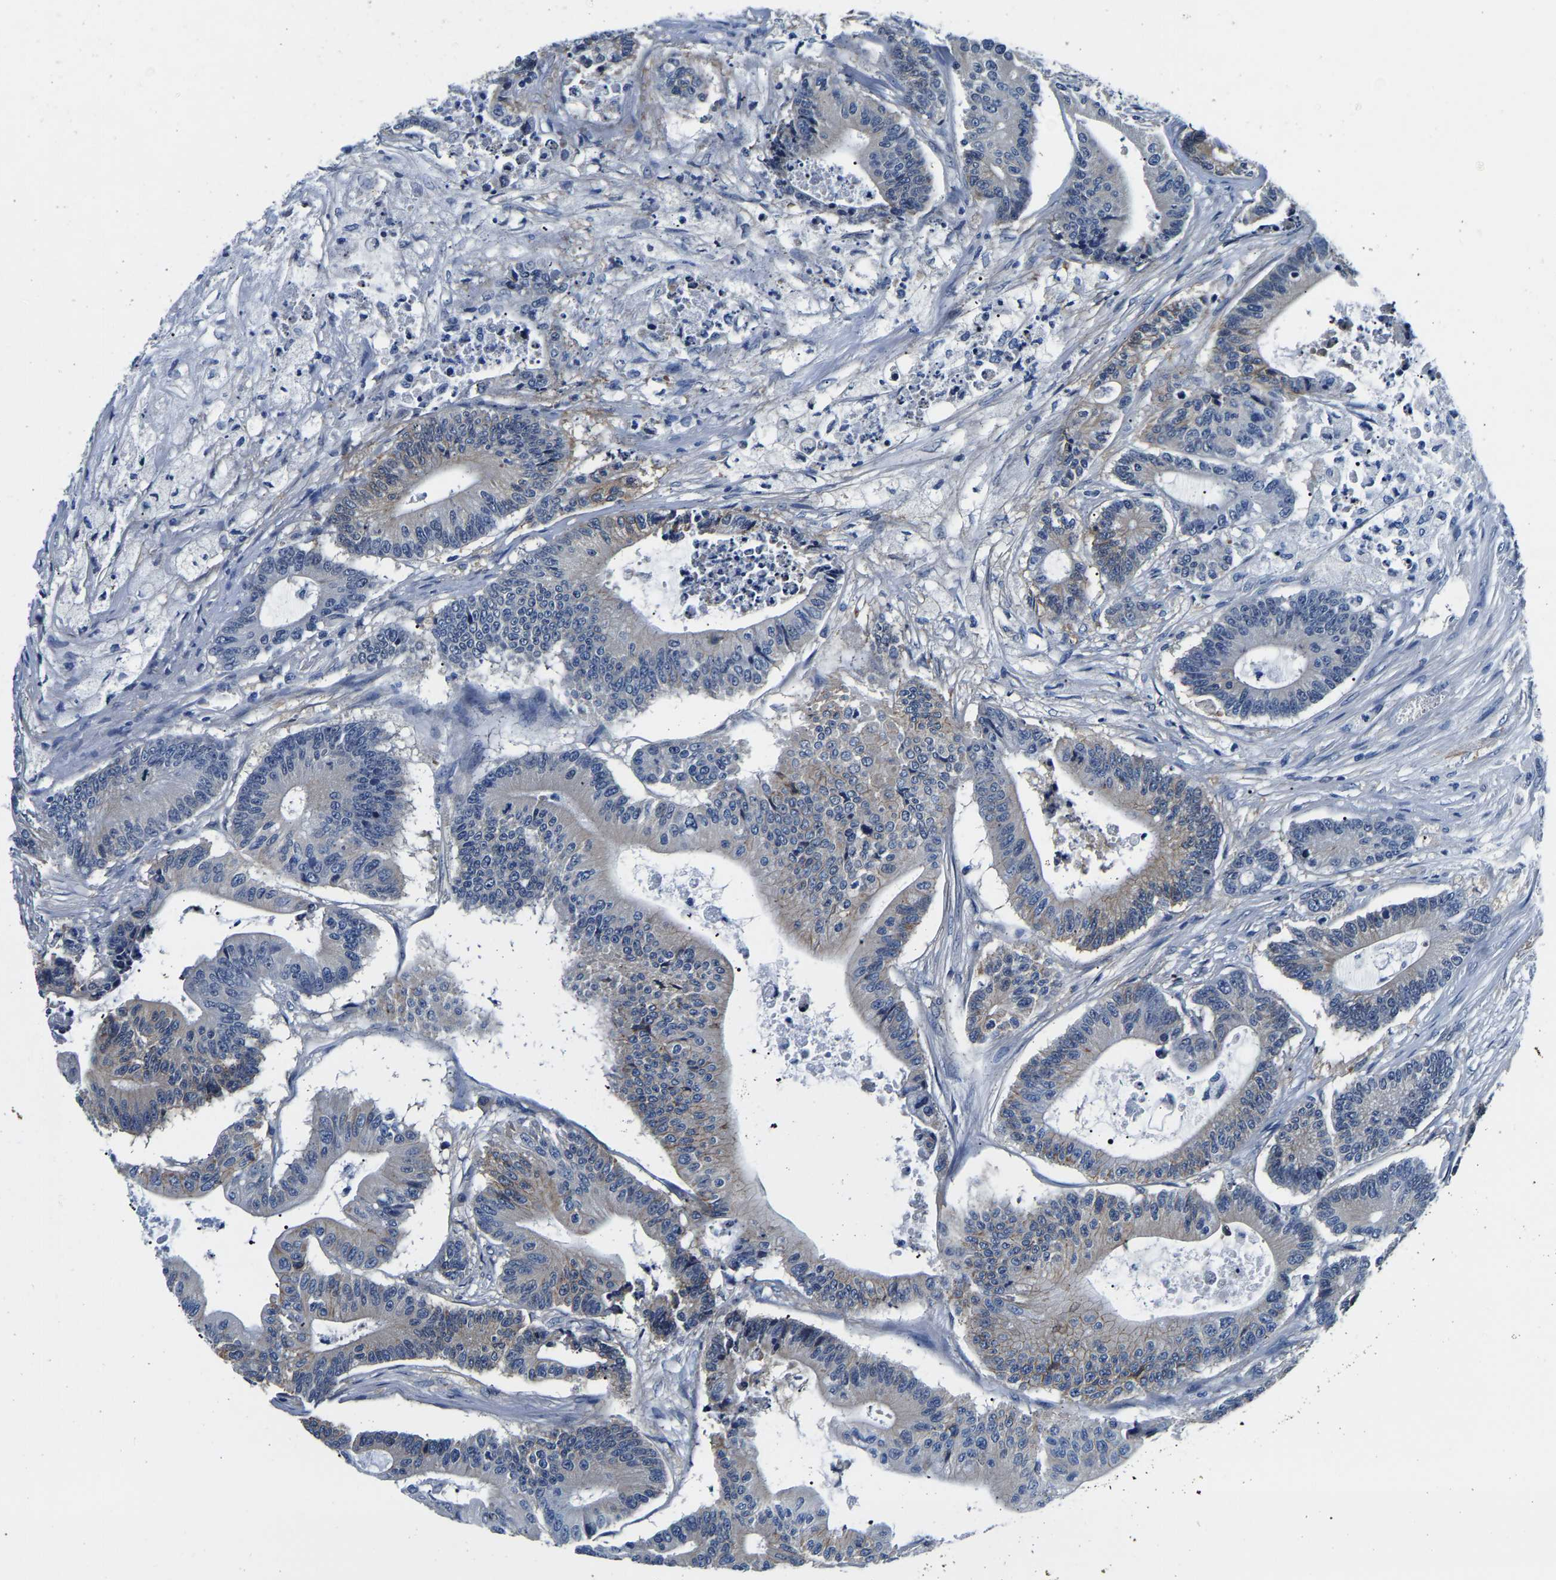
{"staining": {"intensity": "moderate", "quantity": "<25%", "location": "cytoplasmic/membranous"}, "tissue": "colorectal cancer", "cell_type": "Tumor cells", "image_type": "cancer", "snomed": [{"axis": "morphology", "description": "Adenocarcinoma, NOS"}, {"axis": "topography", "description": "Colon"}], "caption": "Immunohistochemistry micrograph of neoplastic tissue: colorectal adenocarcinoma stained using IHC displays low levels of moderate protein expression localized specifically in the cytoplasmic/membranous of tumor cells, appearing as a cytoplasmic/membranous brown color.", "gene": "ACO1", "patient": {"sex": "female", "age": 84}}